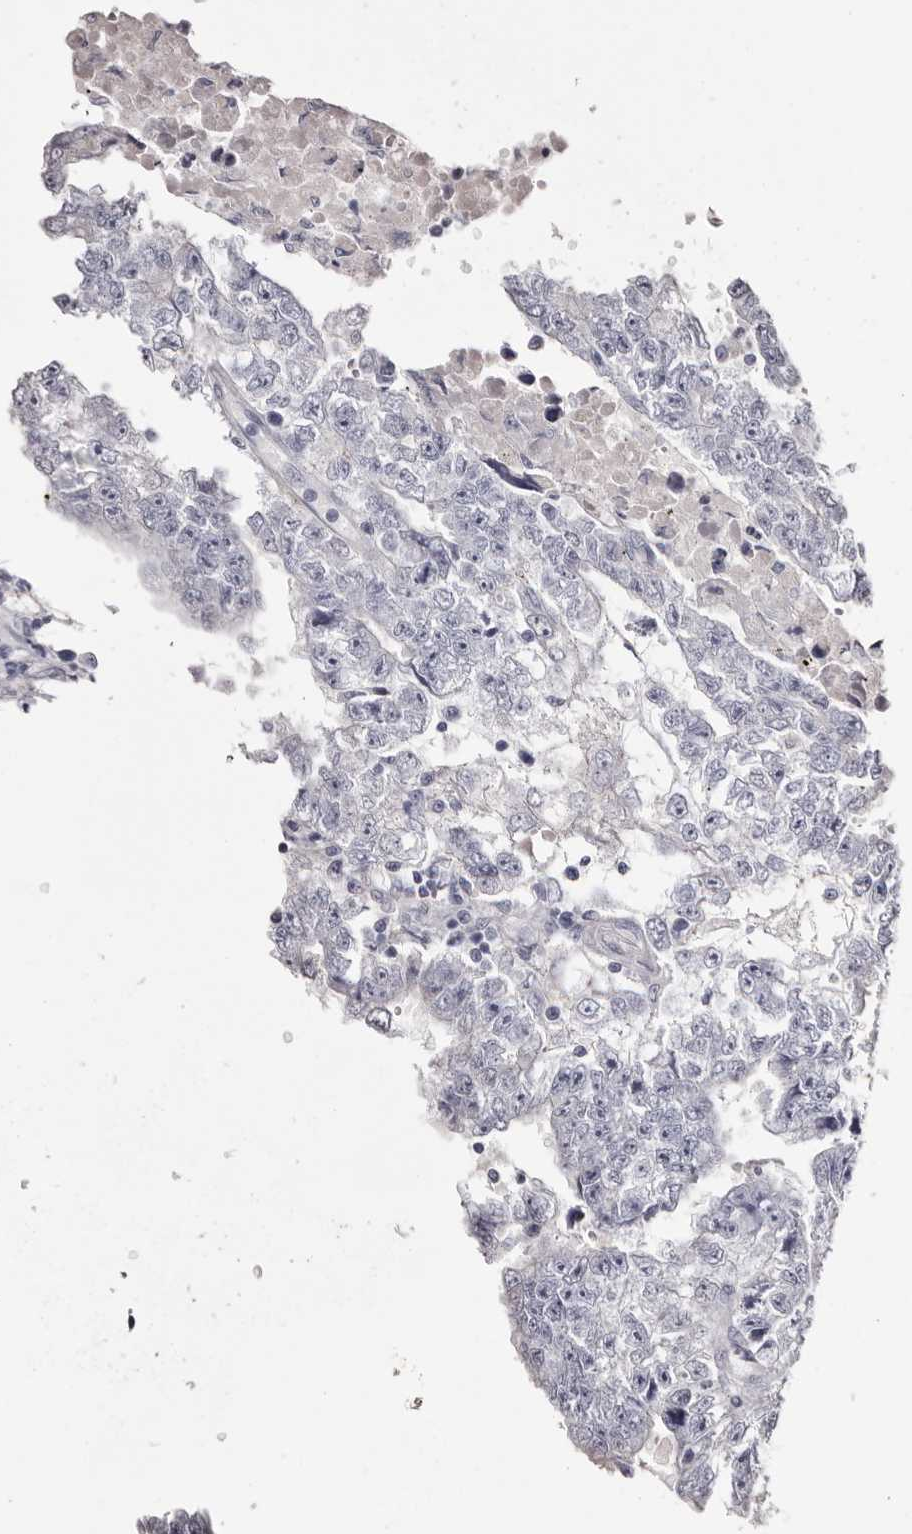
{"staining": {"intensity": "negative", "quantity": "none", "location": "none"}, "tissue": "testis cancer", "cell_type": "Tumor cells", "image_type": "cancer", "snomed": [{"axis": "morphology", "description": "Carcinoma, Embryonal, NOS"}, {"axis": "topography", "description": "Testis"}], "caption": "An image of human embryonal carcinoma (testis) is negative for staining in tumor cells.", "gene": "CA6", "patient": {"sex": "male", "age": 25}}